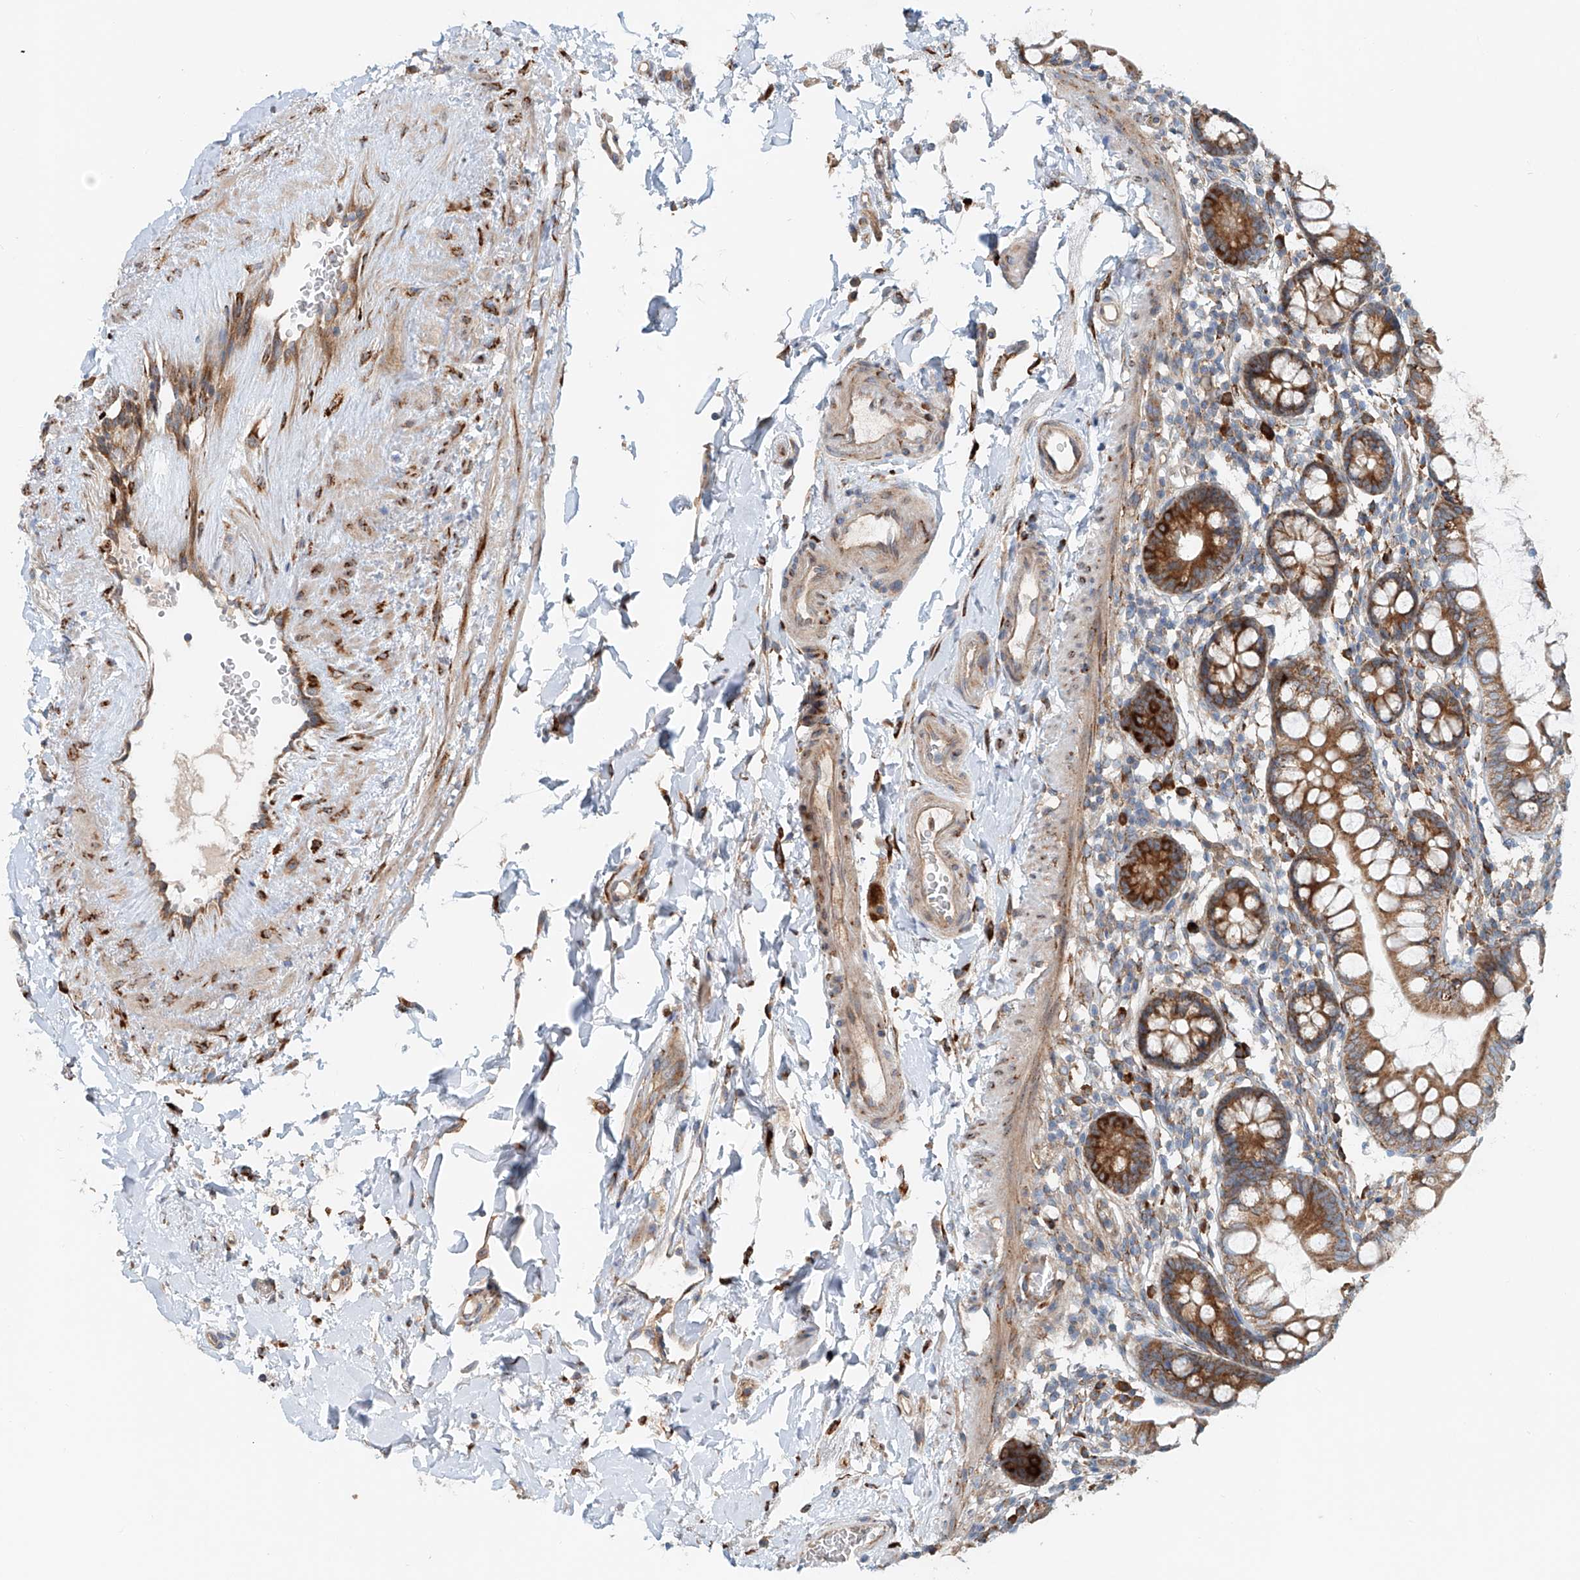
{"staining": {"intensity": "moderate", "quantity": ">75%", "location": "cytoplasmic/membranous"}, "tissue": "small intestine", "cell_type": "Glandular cells", "image_type": "normal", "snomed": [{"axis": "morphology", "description": "Normal tissue, NOS"}, {"axis": "topography", "description": "Small intestine"}], "caption": "Immunohistochemical staining of normal small intestine displays >75% levels of moderate cytoplasmic/membranous protein positivity in approximately >75% of glandular cells. (IHC, brightfield microscopy, high magnification).", "gene": "SNAP29", "patient": {"sex": "female", "age": 84}}